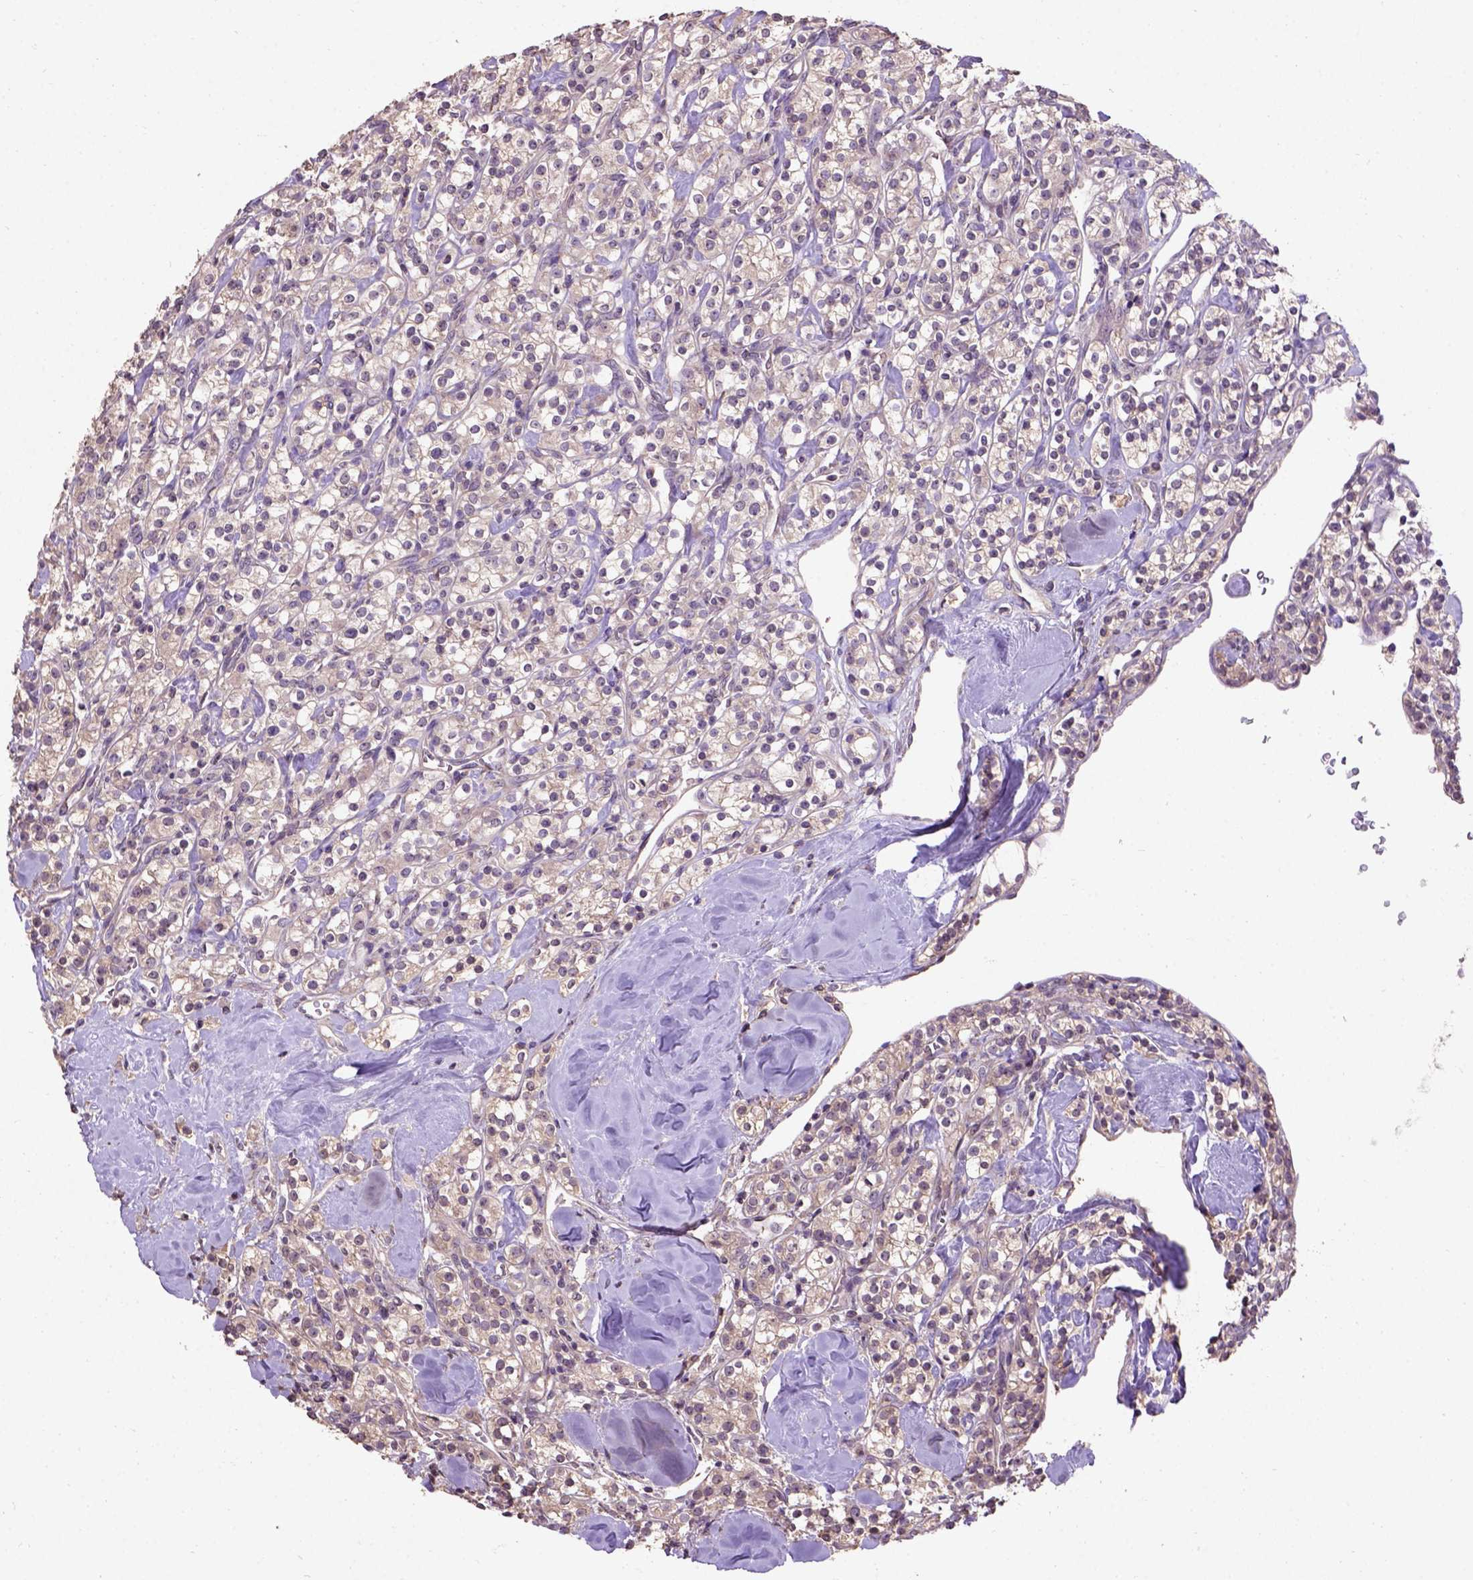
{"staining": {"intensity": "weak", "quantity": ">75%", "location": "cytoplasmic/membranous"}, "tissue": "renal cancer", "cell_type": "Tumor cells", "image_type": "cancer", "snomed": [{"axis": "morphology", "description": "Adenocarcinoma, NOS"}, {"axis": "topography", "description": "Kidney"}], "caption": "Protein positivity by immunohistochemistry shows weak cytoplasmic/membranous staining in about >75% of tumor cells in renal adenocarcinoma.", "gene": "KBTBD8", "patient": {"sex": "male", "age": 77}}